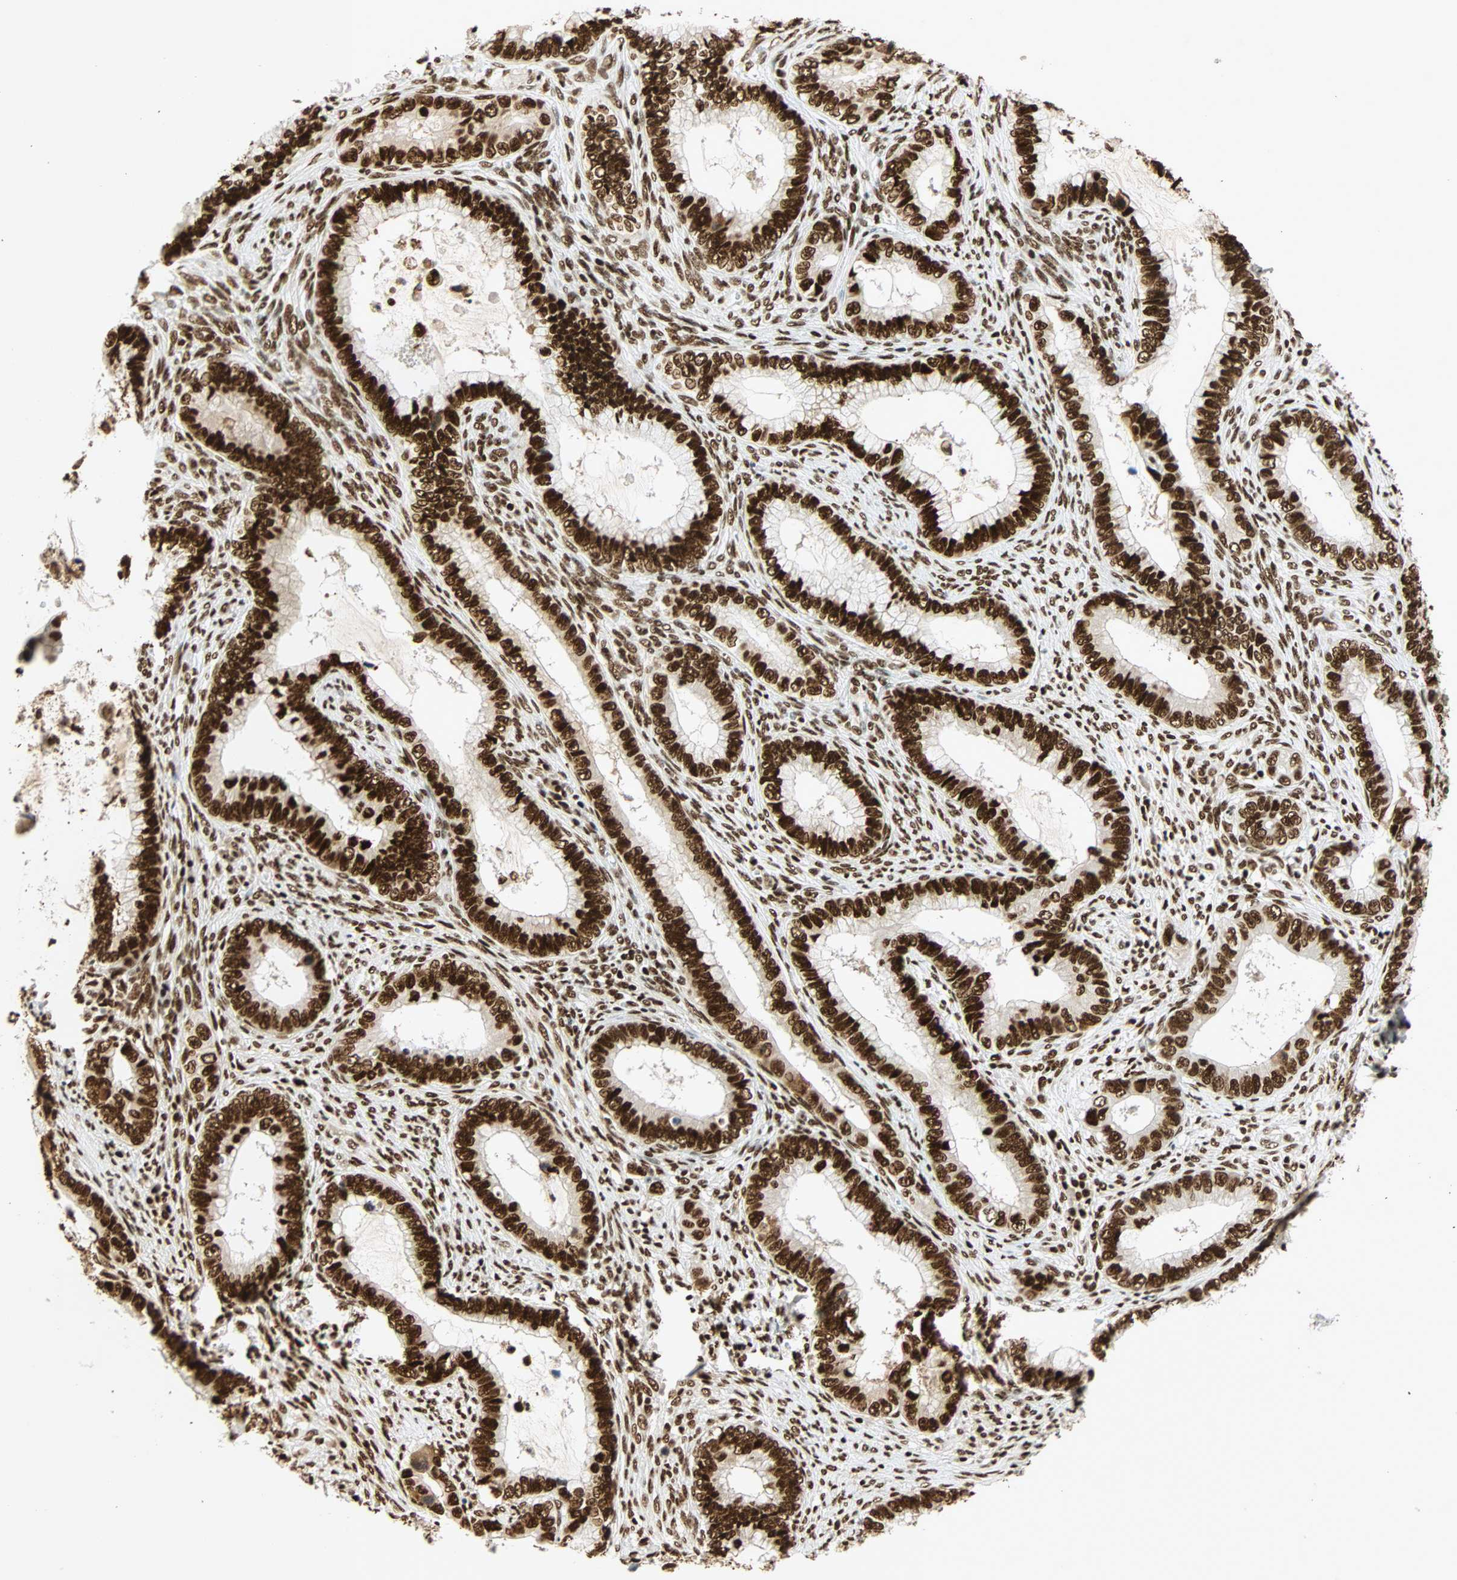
{"staining": {"intensity": "strong", "quantity": ">75%", "location": "nuclear"}, "tissue": "cervical cancer", "cell_type": "Tumor cells", "image_type": "cancer", "snomed": [{"axis": "morphology", "description": "Adenocarcinoma, NOS"}, {"axis": "topography", "description": "Cervix"}], "caption": "Immunohistochemical staining of cervical cancer (adenocarcinoma) exhibits high levels of strong nuclear staining in approximately >75% of tumor cells.", "gene": "CDK12", "patient": {"sex": "female", "age": 44}}